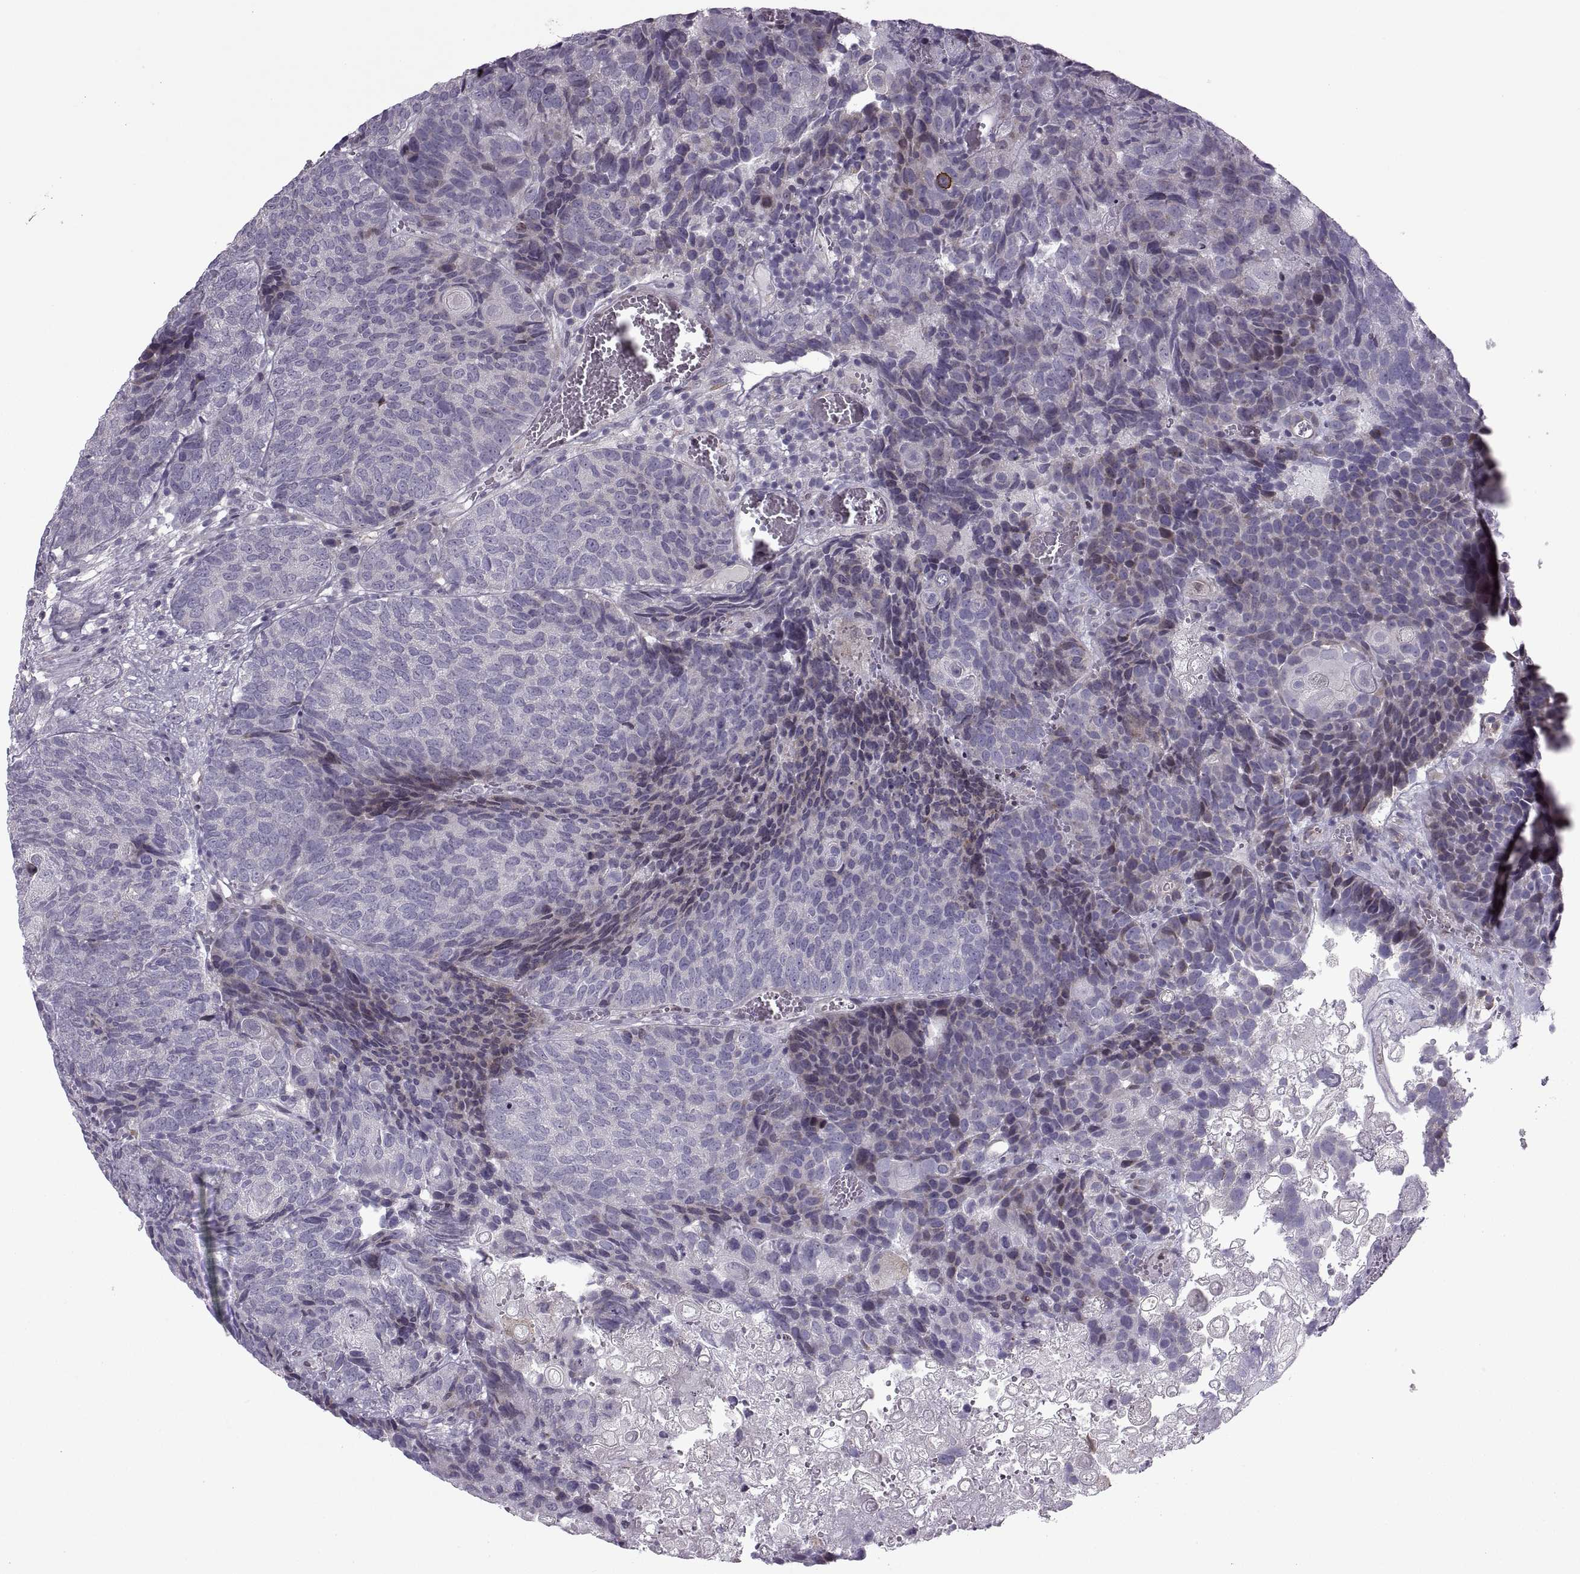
{"staining": {"intensity": "weak", "quantity": "<25%", "location": "cytoplasmic/membranous"}, "tissue": "urothelial cancer", "cell_type": "Tumor cells", "image_type": "cancer", "snomed": [{"axis": "morphology", "description": "Urothelial carcinoma, Low grade"}, {"axis": "topography", "description": "Urinary bladder"}], "caption": "Tumor cells show no significant protein expression in urothelial carcinoma (low-grade).", "gene": "ODF3", "patient": {"sex": "female", "age": 62}}